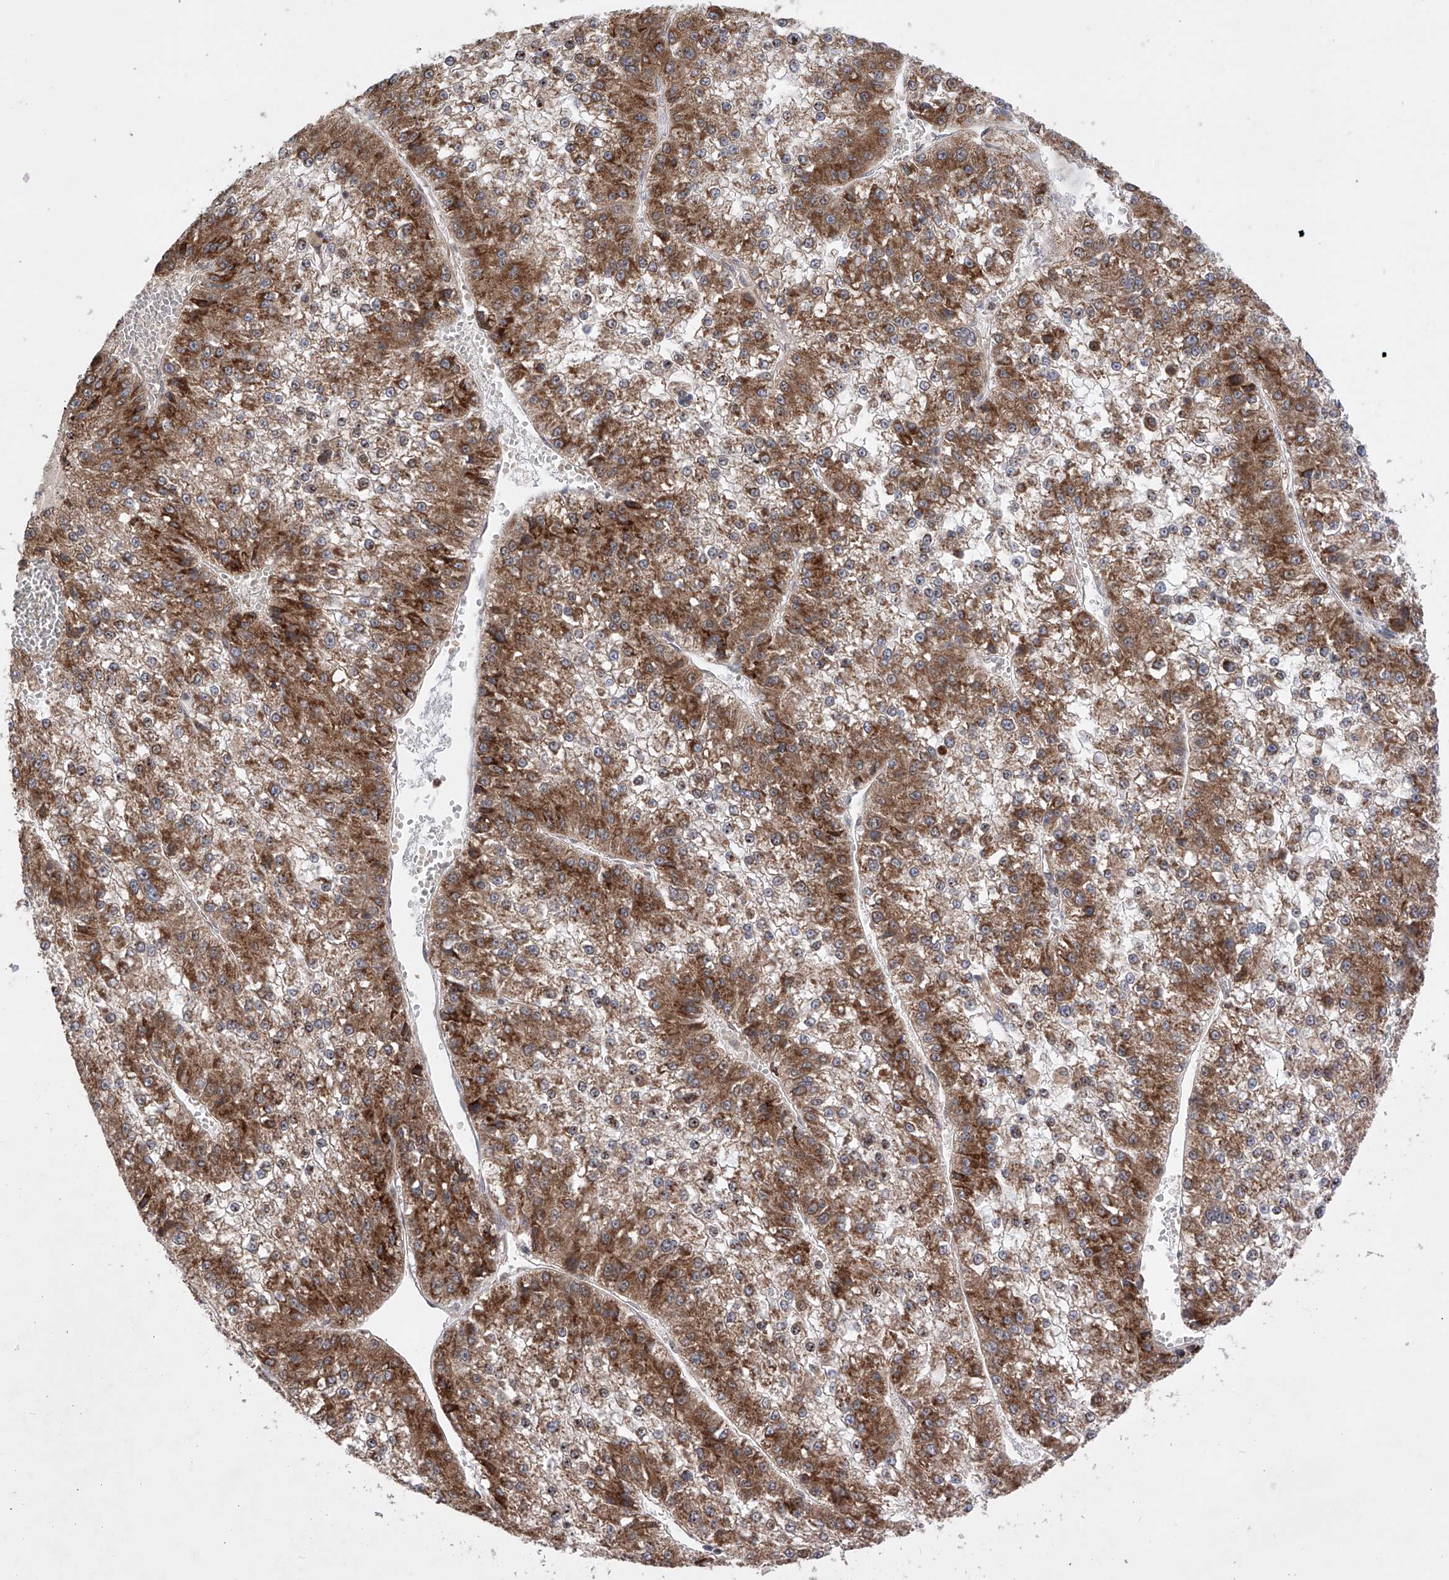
{"staining": {"intensity": "strong", "quantity": "25%-75%", "location": "cytoplasmic/membranous"}, "tissue": "liver cancer", "cell_type": "Tumor cells", "image_type": "cancer", "snomed": [{"axis": "morphology", "description": "Carcinoma, Hepatocellular, NOS"}, {"axis": "topography", "description": "Liver"}], "caption": "Liver cancer (hepatocellular carcinoma) tissue shows strong cytoplasmic/membranous expression in about 25%-75% of tumor cells", "gene": "SDHAF4", "patient": {"sex": "female", "age": 73}}